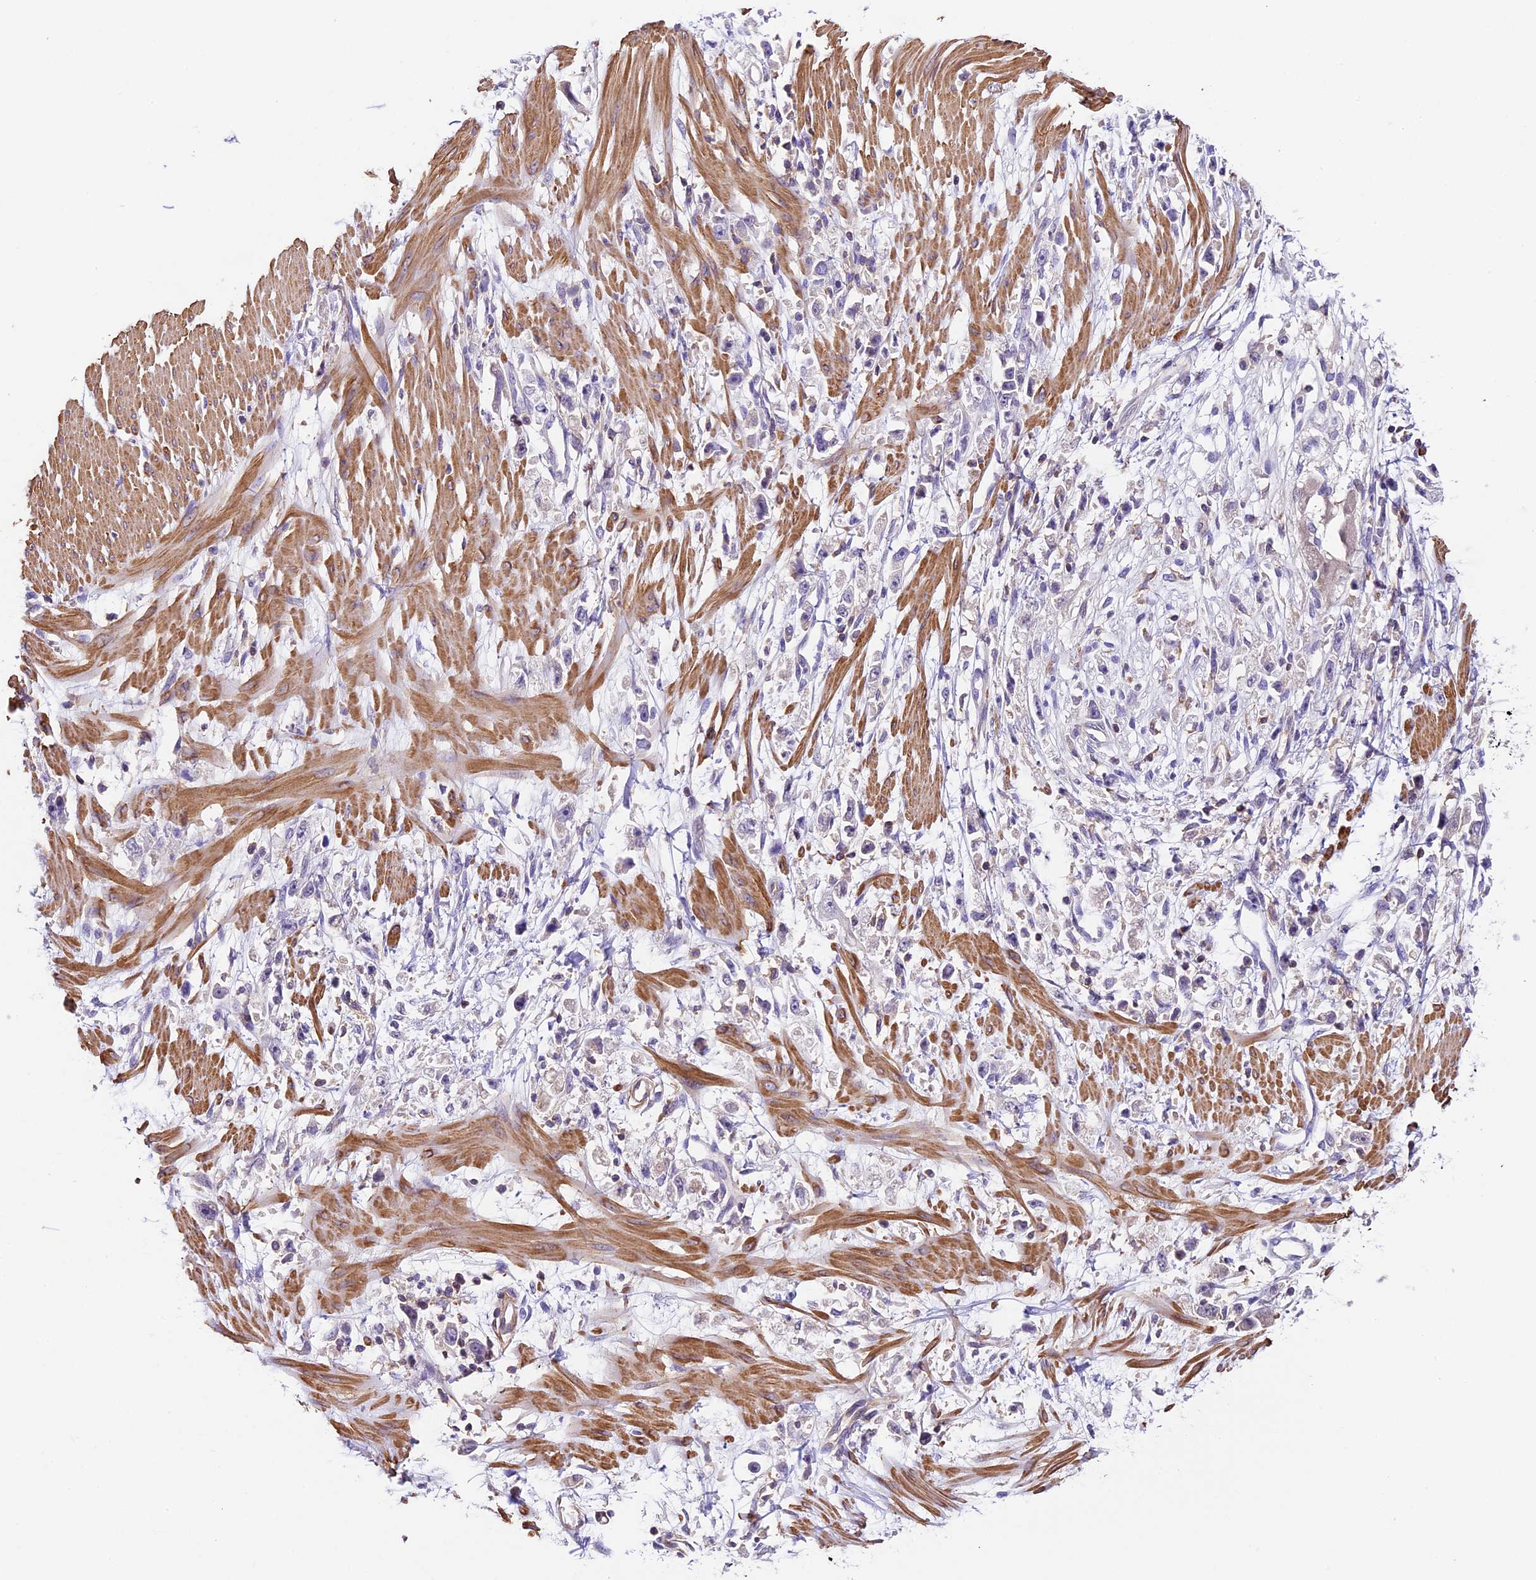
{"staining": {"intensity": "negative", "quantity": "none", "location": "none"}, "tissue": "stomach cancer", "cell_type": "Tumor cells", "image_type": "cancer", "snomed": [{"axis": "morphology", "description": "Adenocarcinoma, NOS"}, {"axis": "topography", "description": "Stomach"}], "caption": "This is an immunohistochemistry micrograph of human adenocarcinoma (stomach). There is no staining in tumor cells.", "gene": "TBC1D1", "patient": {"sex": "female", "age": 59}}